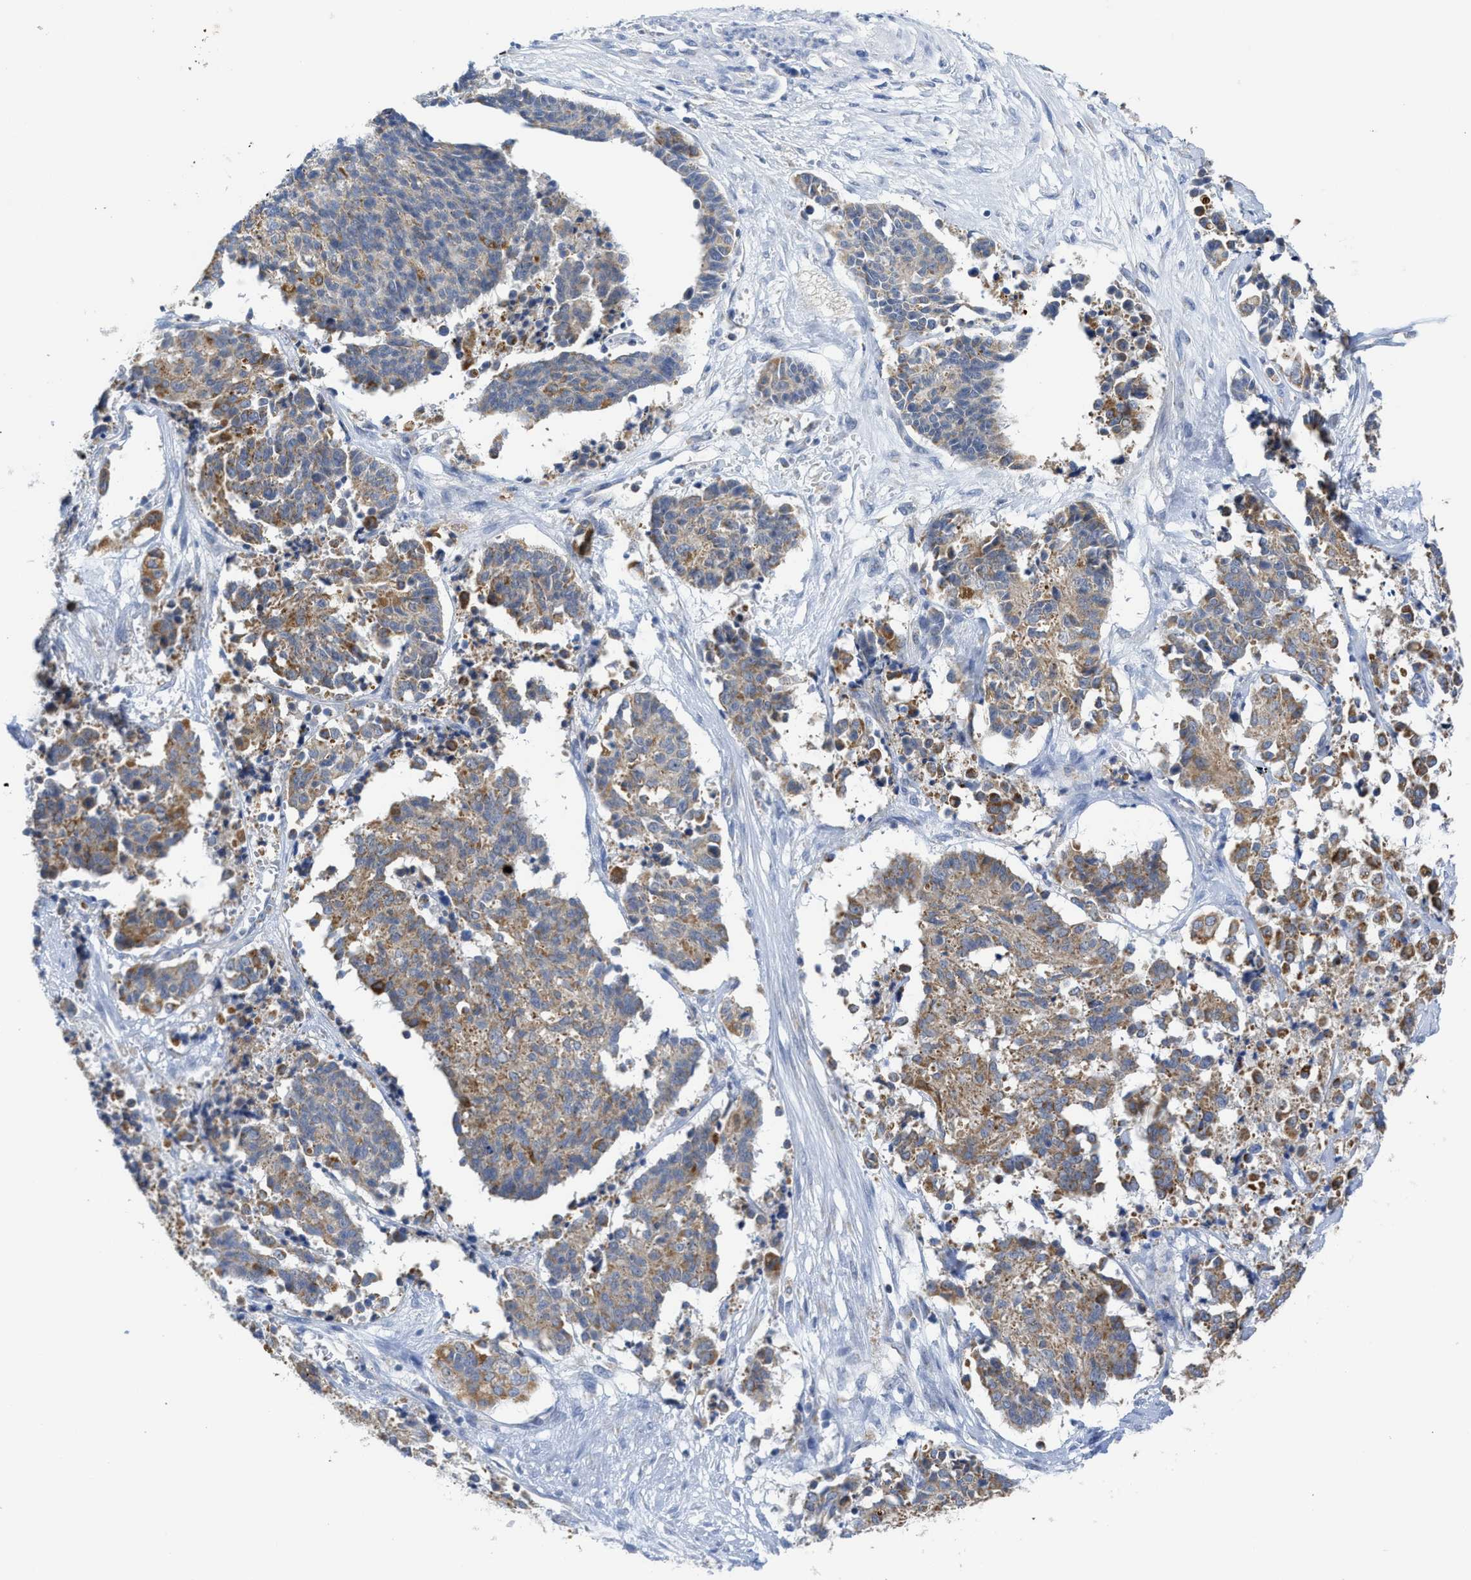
{"staining": {"intensity": "moderate", "quantity": ">75%", "location": "cytoplasmic/membranous"}, "tissue": "cervical cancer", "cell_type": "Tumor cells", "image_type": "cancer", "snomed": [{"axis": "morphology", "description": "Squamous cell carcinoma, NOS"}, {"axis": "topography", "description": "Cervix"}], "caption": "Tumor cells display medium levels of moderate cytoplasmic/membranous expression in about >75% of cells in human cervical cancer.", "gene": "GATD3", "patient": {"sex": "female", "age": 35}}